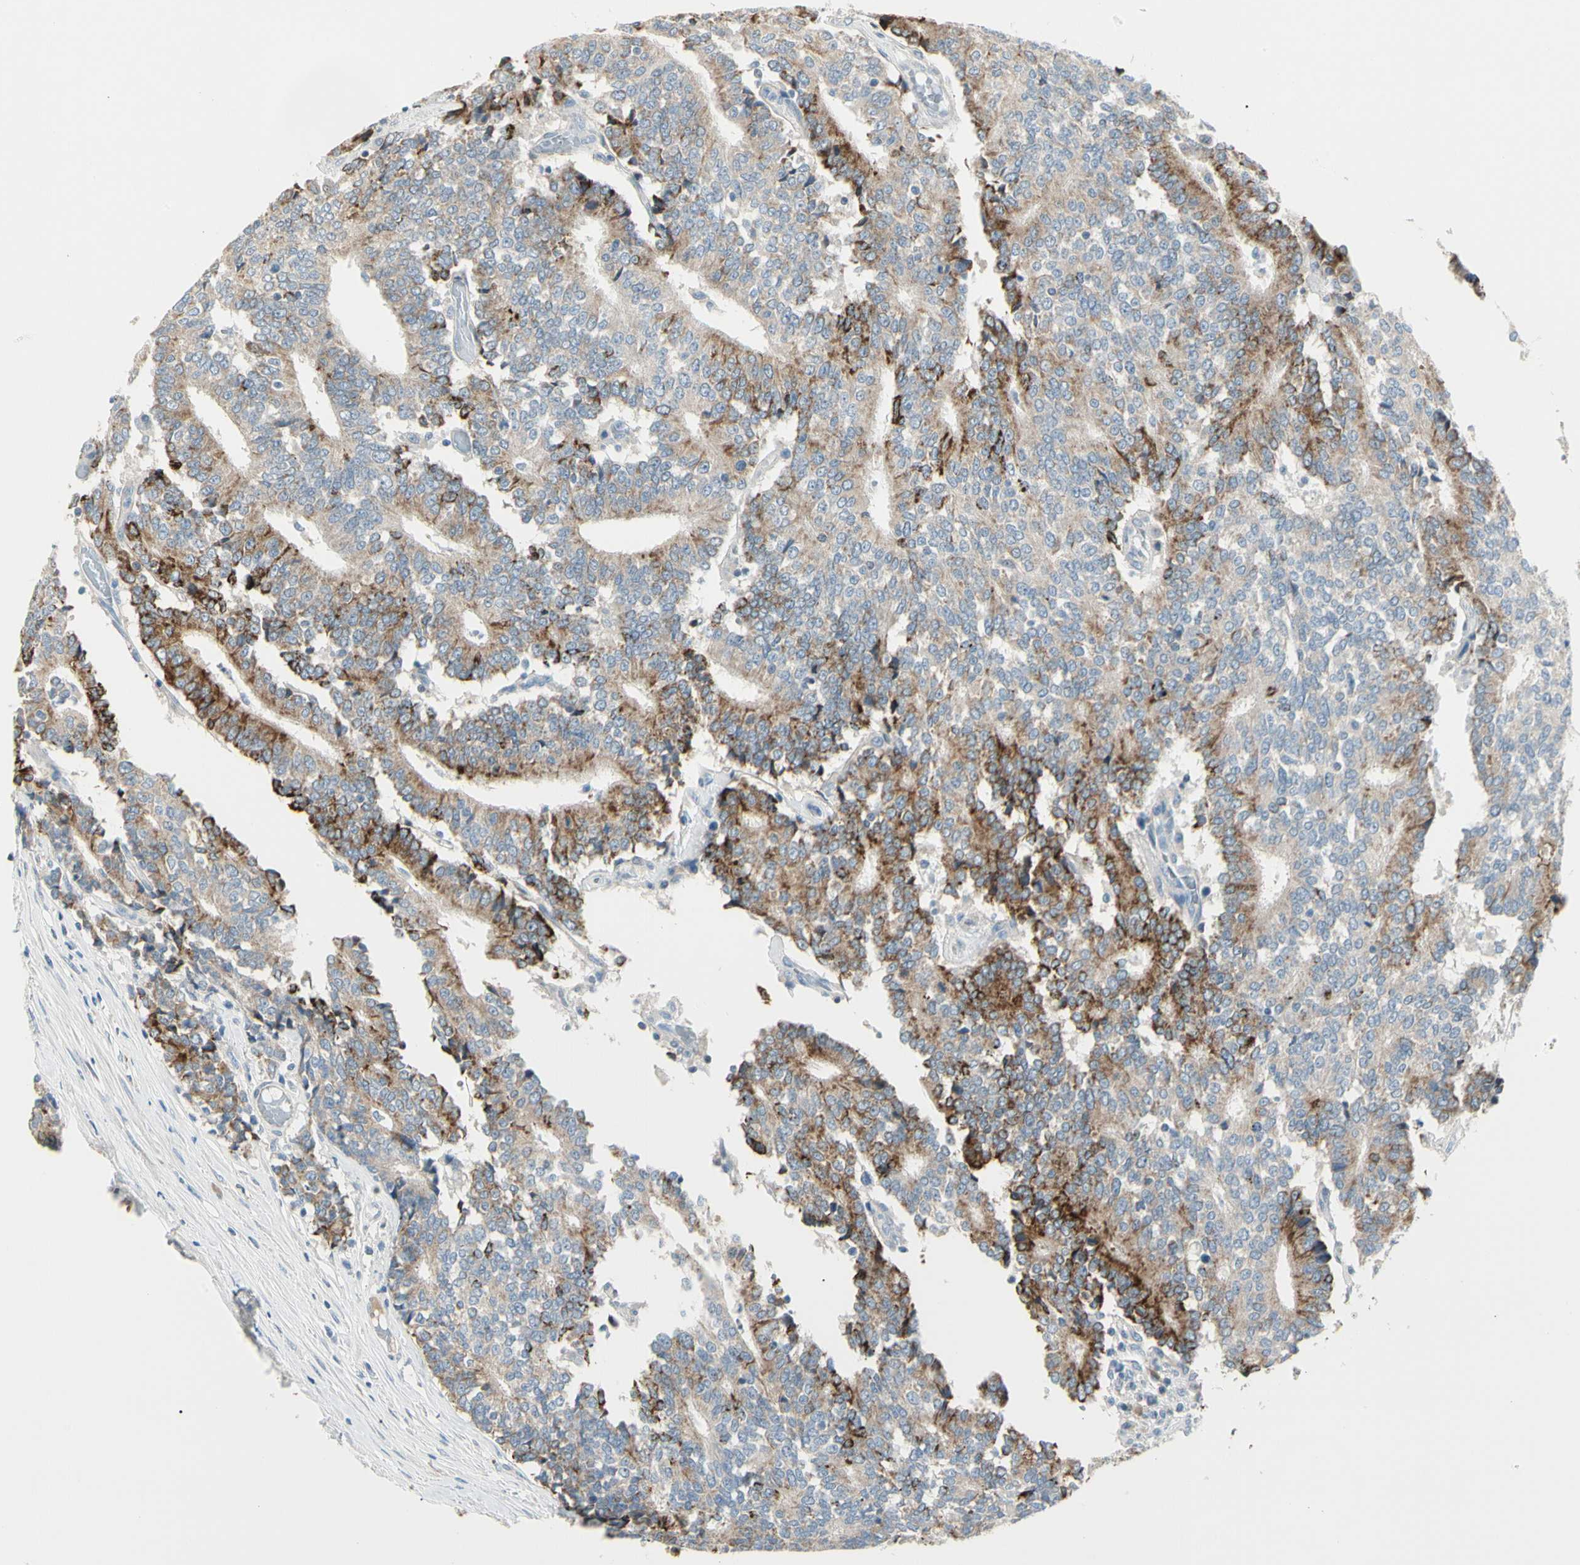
{"staining": {"intensity": "strong", "quantity": "<25%", "location": "cytoplasmic/membranous"}, "tissue": "prostate cancer", "cell_type": "Tumor cells", "image_type": "cancer", "snomed": [{"axis": "morphology", "description": "Adenocarcinoma, High grade"}, {"axis": "topography", "description": "Prostate"}], "caption": "Immunohistochemistry (DAB (3,3'-diaminobenzidine)) staining of prostate cancer shows strong cytoplasmic/membranous protein positivity in approximately <25% of tumor cells.", "gene": "SLC6A15", "patient": {"sex": "male", "age": 55}}